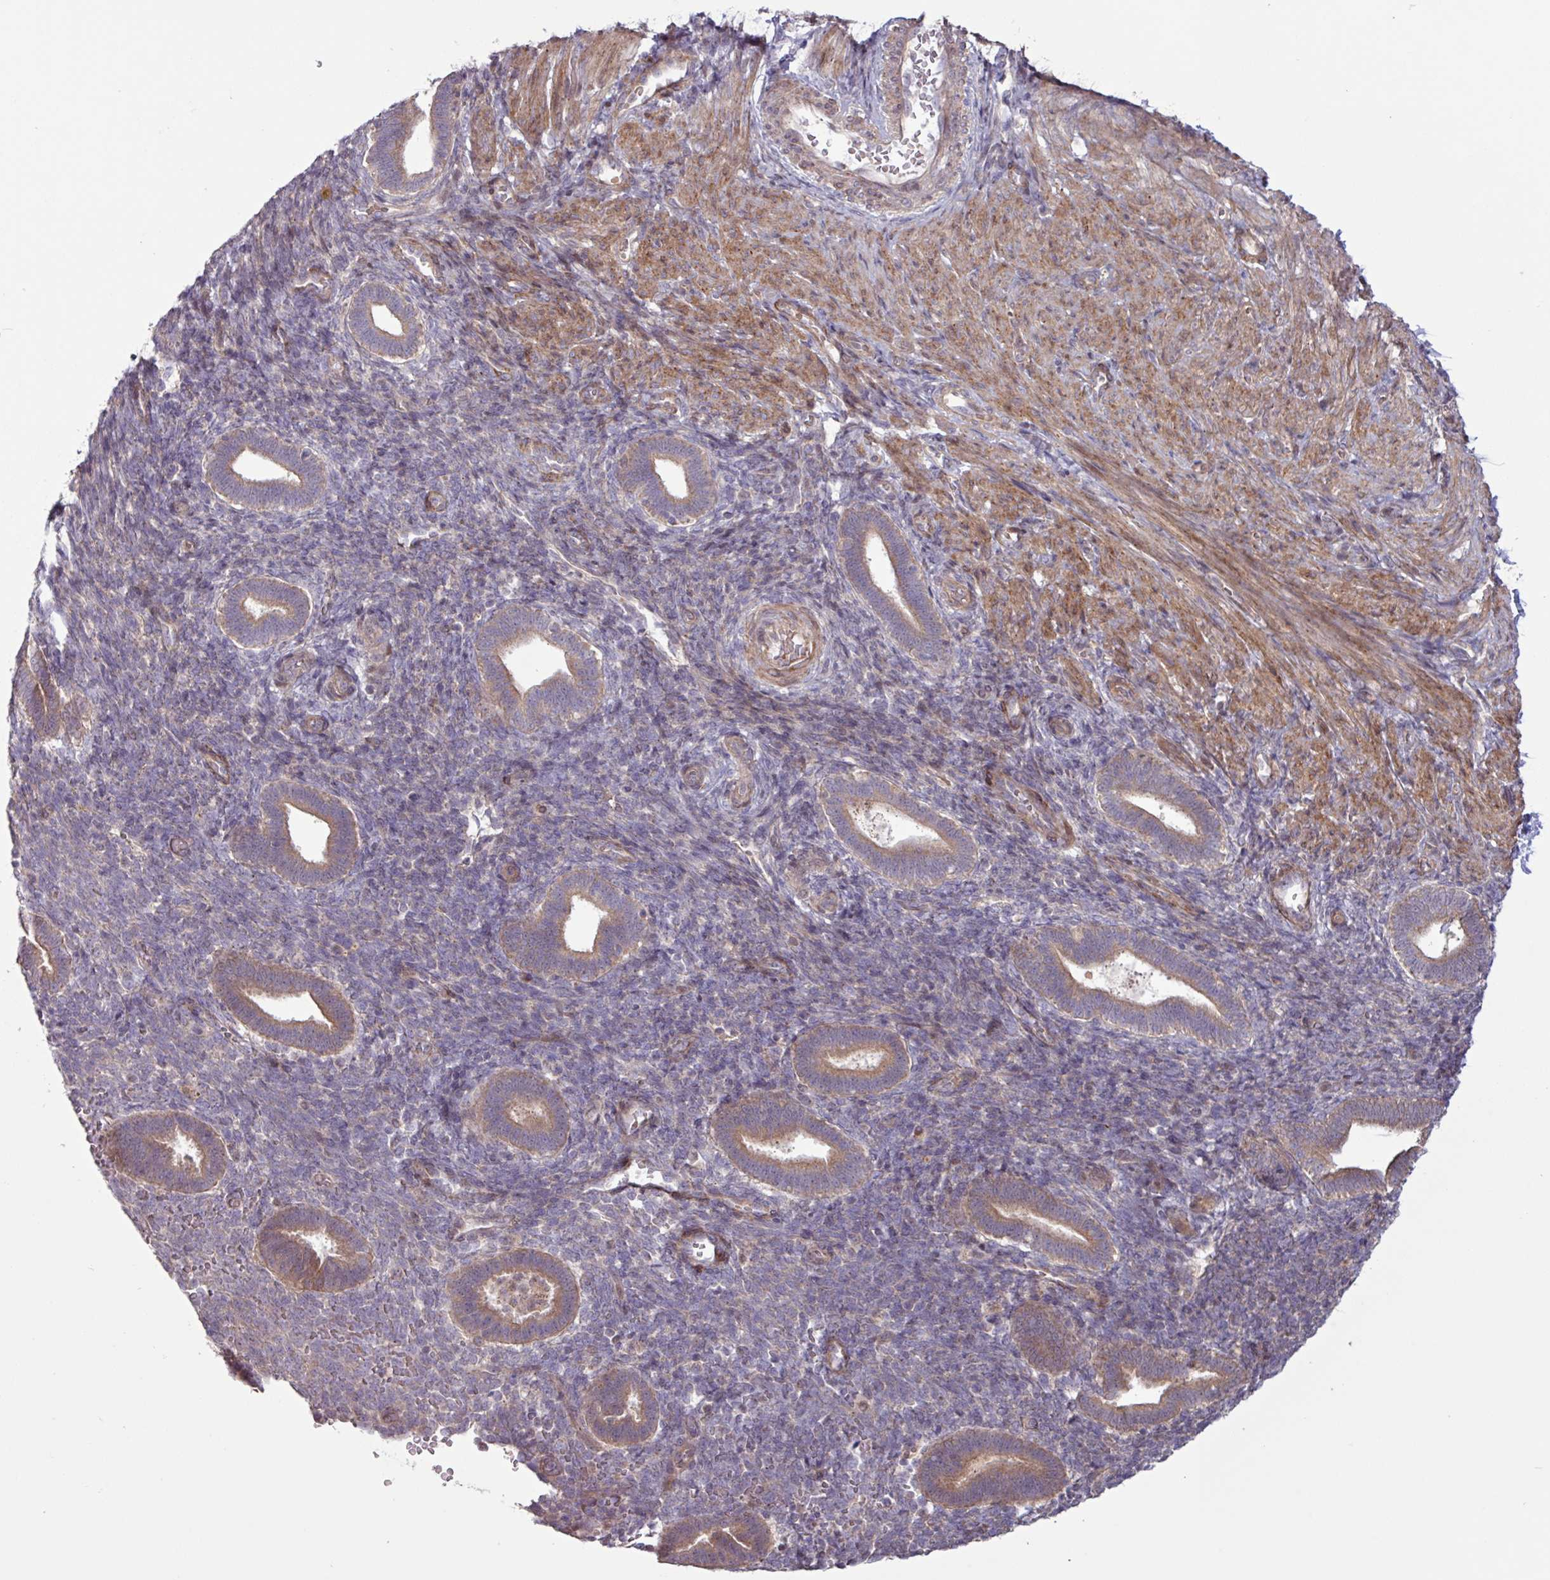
{"staining": {"intensity": "weak", "quantity": "<25%", "location": "cytoplasmic/membranous"}, "tissue": "endometrium", "cell_type": "Cells in endometrial stroma", "image_type": "normal", "snomed": [{"axis": "morphology", "description": "Normal tissue, NOS"}, {"axis": "topography", "description": "Endometrium"}], "caption": "This is a image of immunohistochemistry staining of benign endometrium, which shows no staining in cells in endometrial stroma. (Brightfield microscopy of DAB IHC at high magnification).", "gene": "PDPR", "patient": {"sex": "female", "age": 34}}